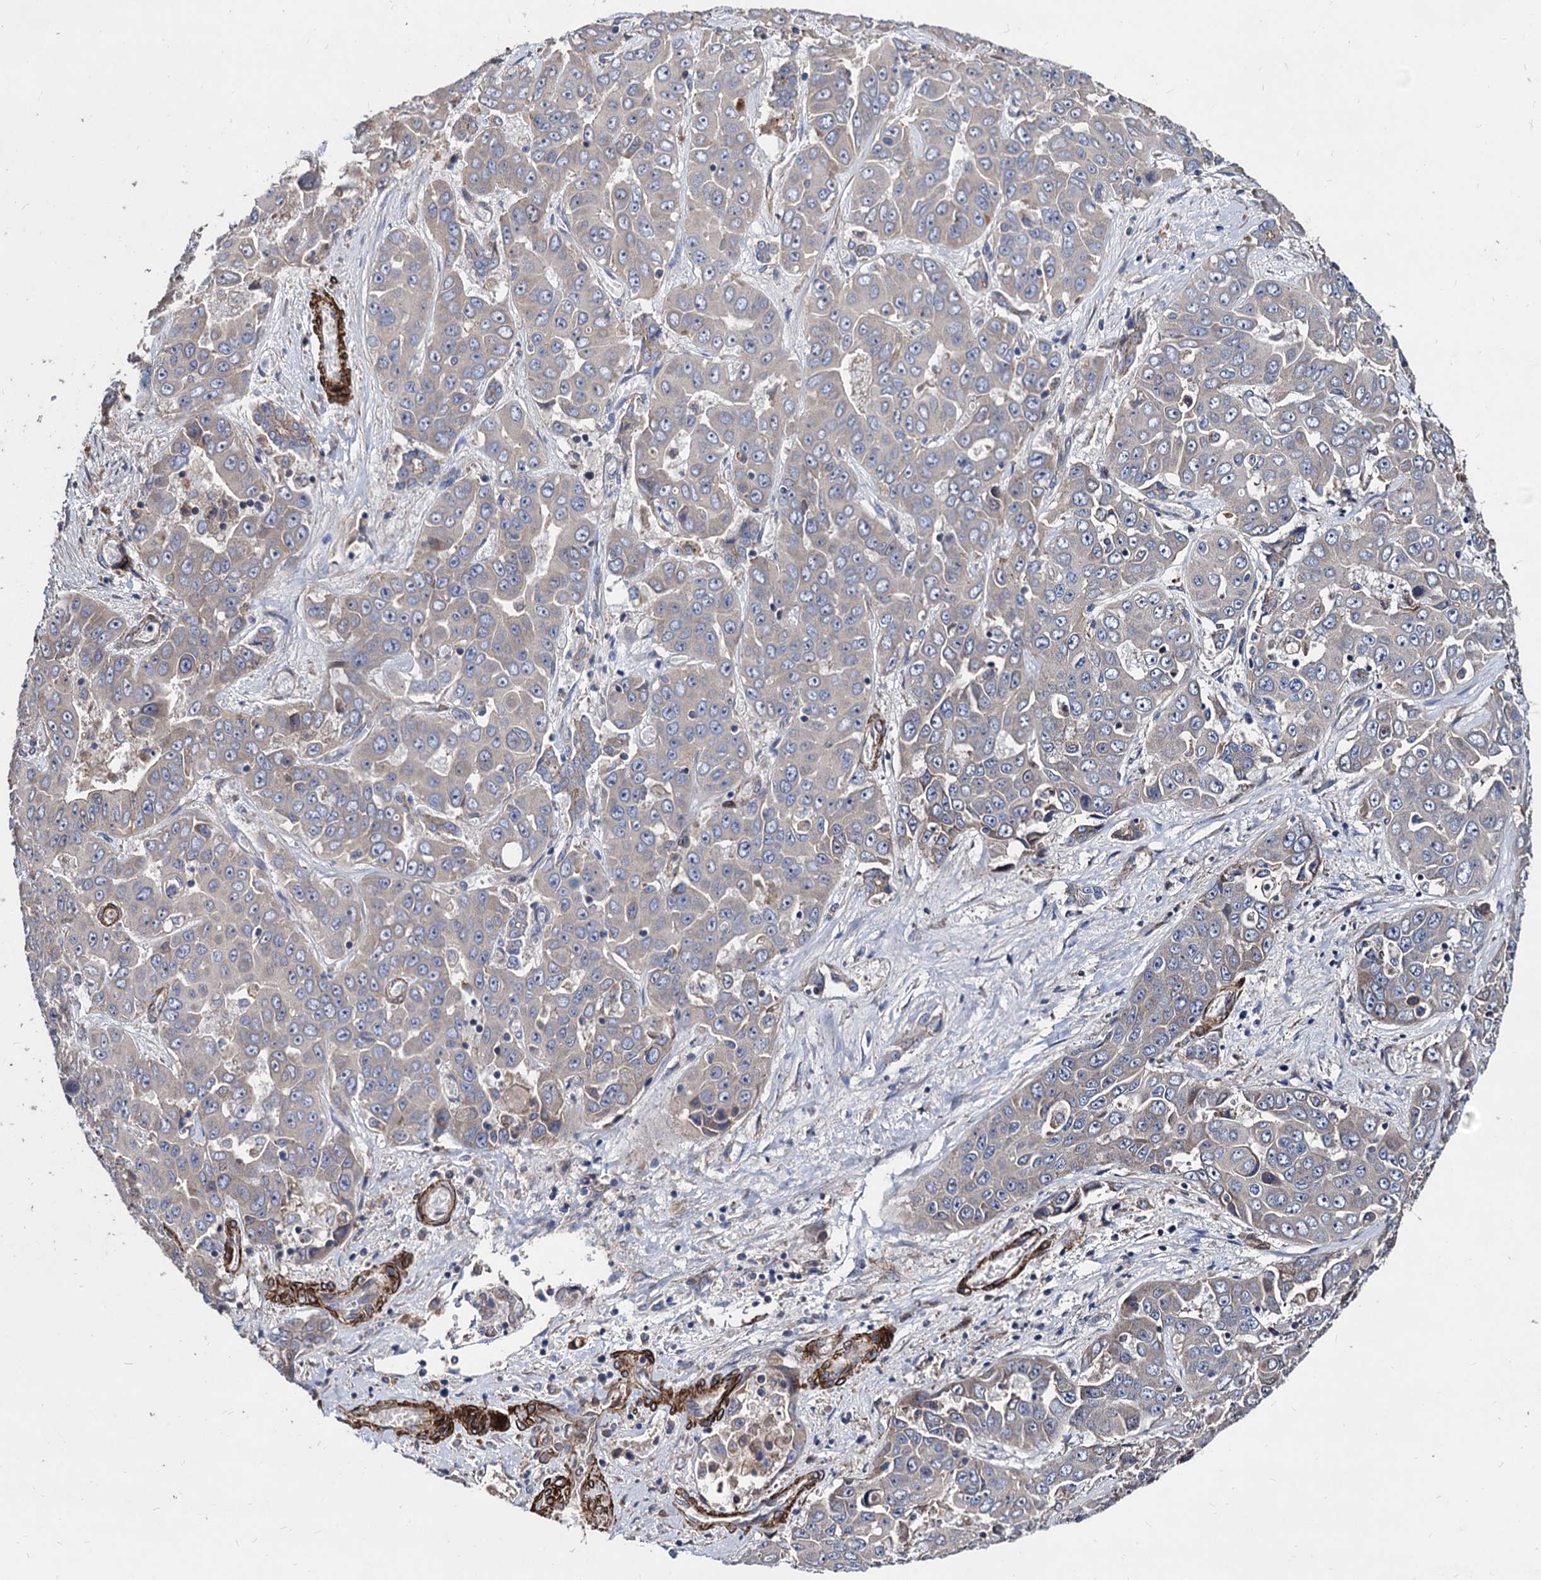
{"staining": {"intensity": "weak", "quantity": "<25%", "location": "cytoplasmic/membranous"}, "tissue": "liver cancer", "cell_type": "Tumor cells", "image_type": "cancer", "snomed": [{"axis": "morphology", "description": "Cholangiocarcinoma"}, {"axis": "topography", "description": "Liver"}], "caption": "An immunohistochemistry (IHC) histopathology image of liver cancer is shown. There is no staining in tumor cells of liver cancer.", "gene": "WDR11", "patient": {"sex": "female", "age": 52}}